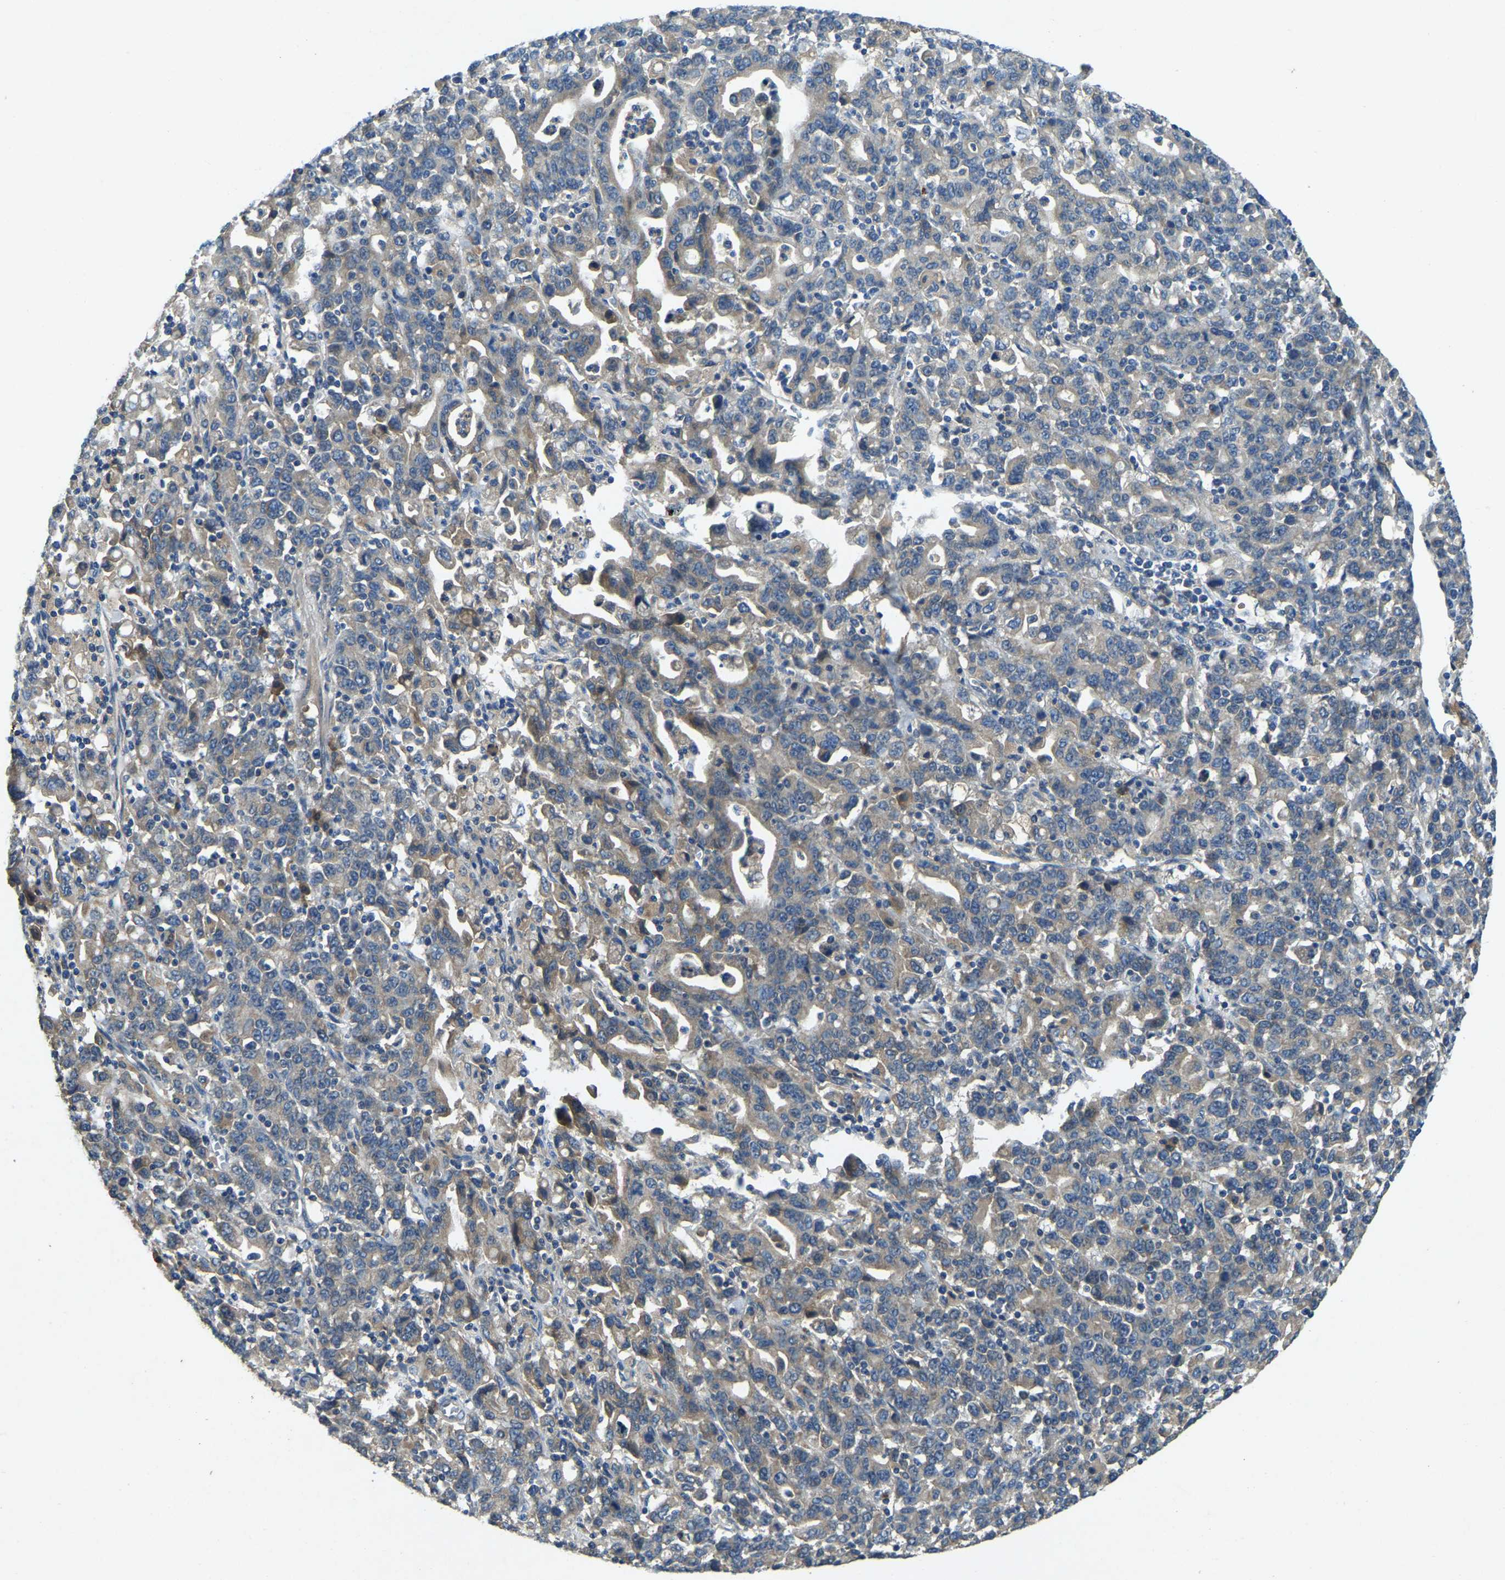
{"staining": {"intensity": "weak", "quantity": "25%-75%", "location": "cytoplasmic/membranous"}, "tissue": "stomach cancer", "cell_type": "Tumor cells", "image_type": "cancer", "snomed": [{"axis": "morphology", "description": "Adenocarcinoma, NOS"}, {"axis": "topography", "description": "Stomach, upper"}], "caption": "A high-resolution histopathology image shows immunohistochemistry staining of adenocarcinoma (stomach), which exhibits weak cytoplasmic/membranous staining in approximately 25%-75% of tumor cells. Nuclei are stained in blue.", "gene": "ATP8B1", "patient": {"sex": "male", "age": 69}}